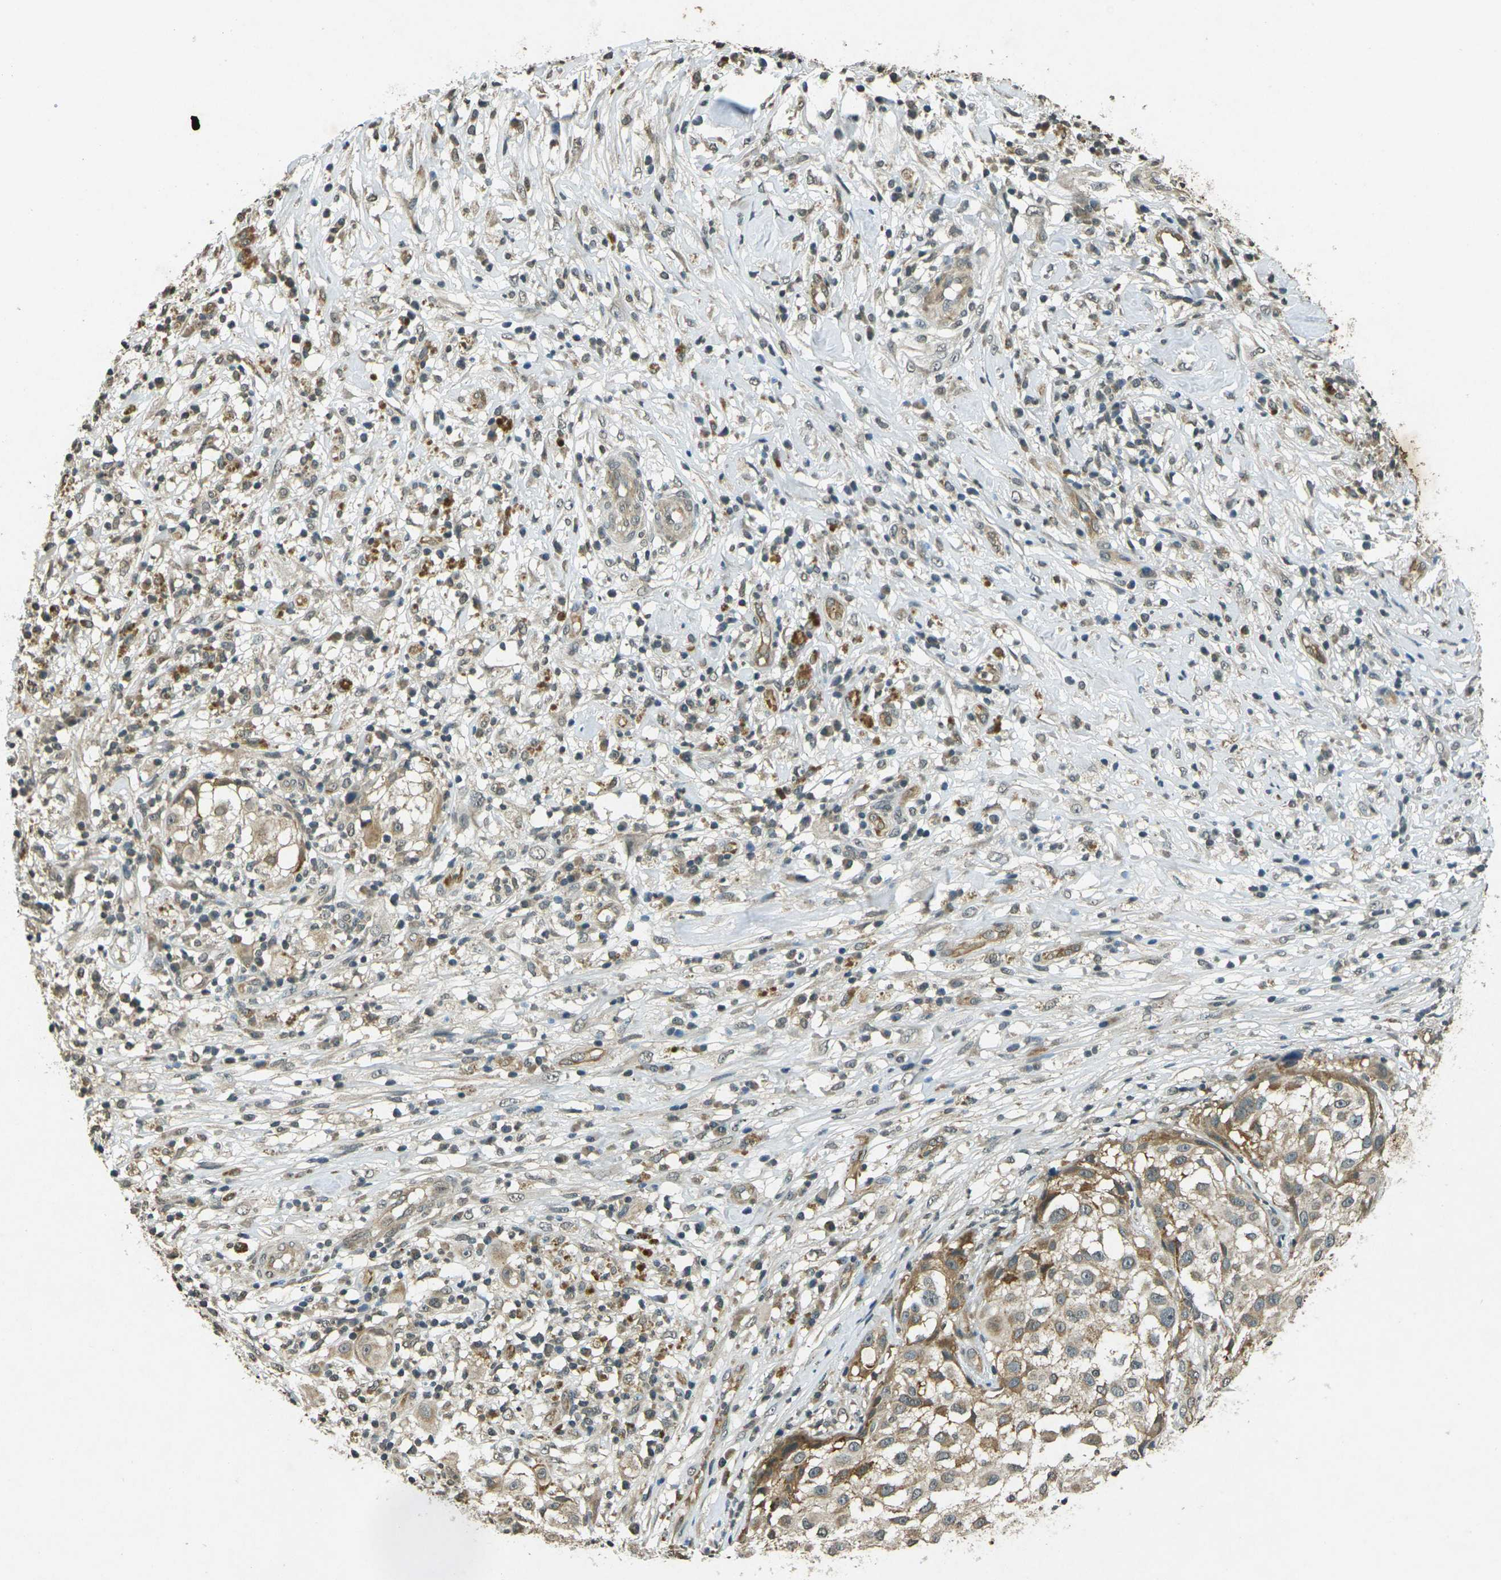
{"staining": {"intensity": "moderate", "quantity": ">75%", "location": "cytoplasmic/membranous"}, "tissue": "melanoma", "cell_type": "Tumor cells", "image_type": "cancer", "snomed": [{"axis": "morphology", "description": "Necrosis, NOS"}, {"axis": "morphology", "description": "Malignant melanoma, NOS"}, {"axis": "topography", "description": "Skin"}], "caption": "Protein staining reveals moderate cytoplasmic/membranous positivity in about >75% of tumor cells in melanoma.", "gene": "PDE2A", "patient": {"sex": "female", "age": 87}}